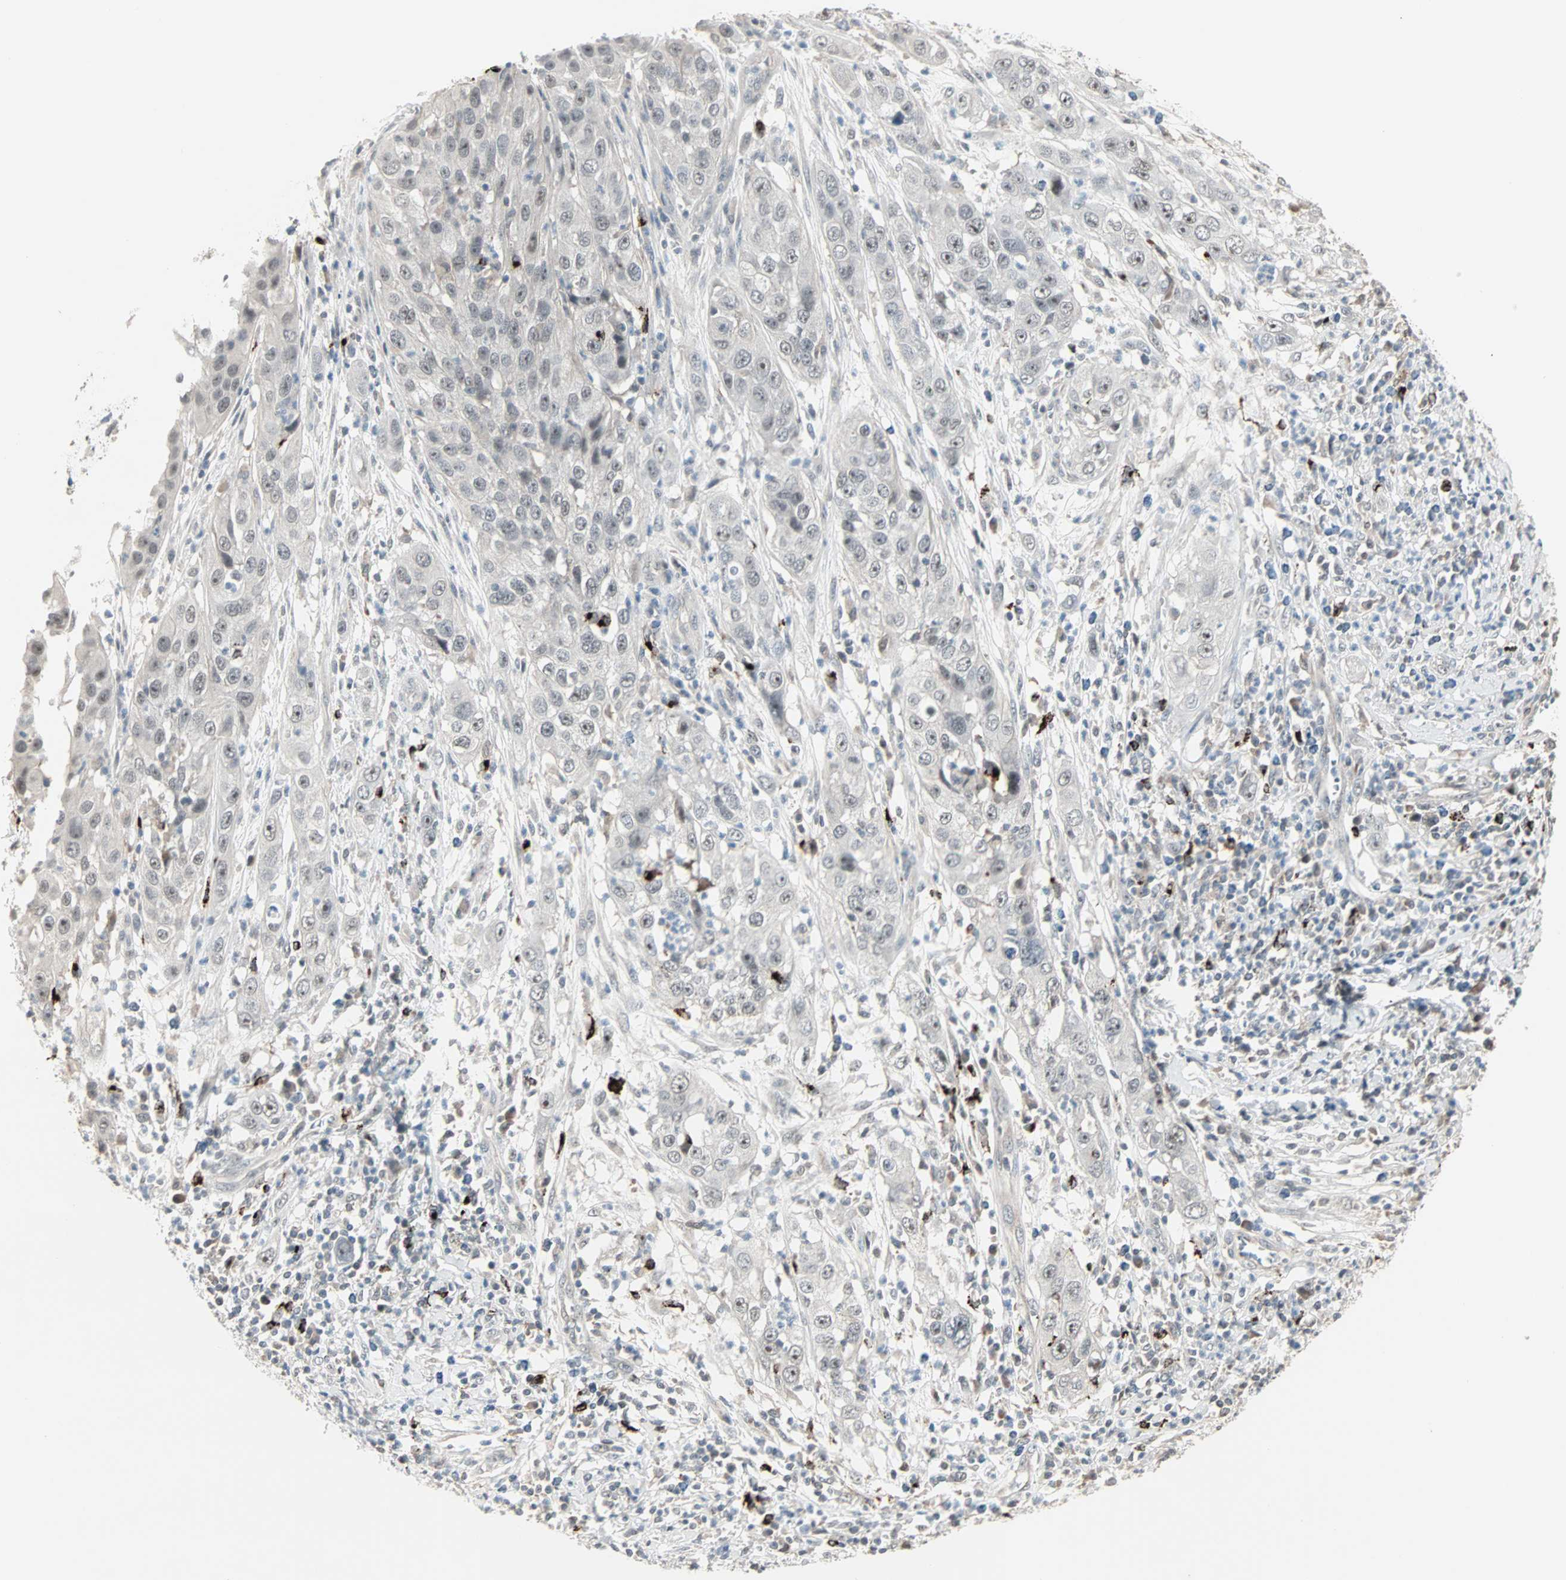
{"staining": {"intensity": "moderate", "quantity": "25%-75%", "location": "nuclear"}, "tissue": "cervical cancer", "cell_type": "Tumor cells", "image_type": "cancer", "snomed": [{"axis": "morphology", "description": "Squamous cell carcinoma, NOS"}, {"axis": "topography", "description": "Cervix"}], "caption": "Tumor cells display medium levels of moderate nuclear staining in approximately 25%-75% of cells in cervical cancer.", "gene": "KDM4A", "patient": {"sex": "female", "age": 32}}